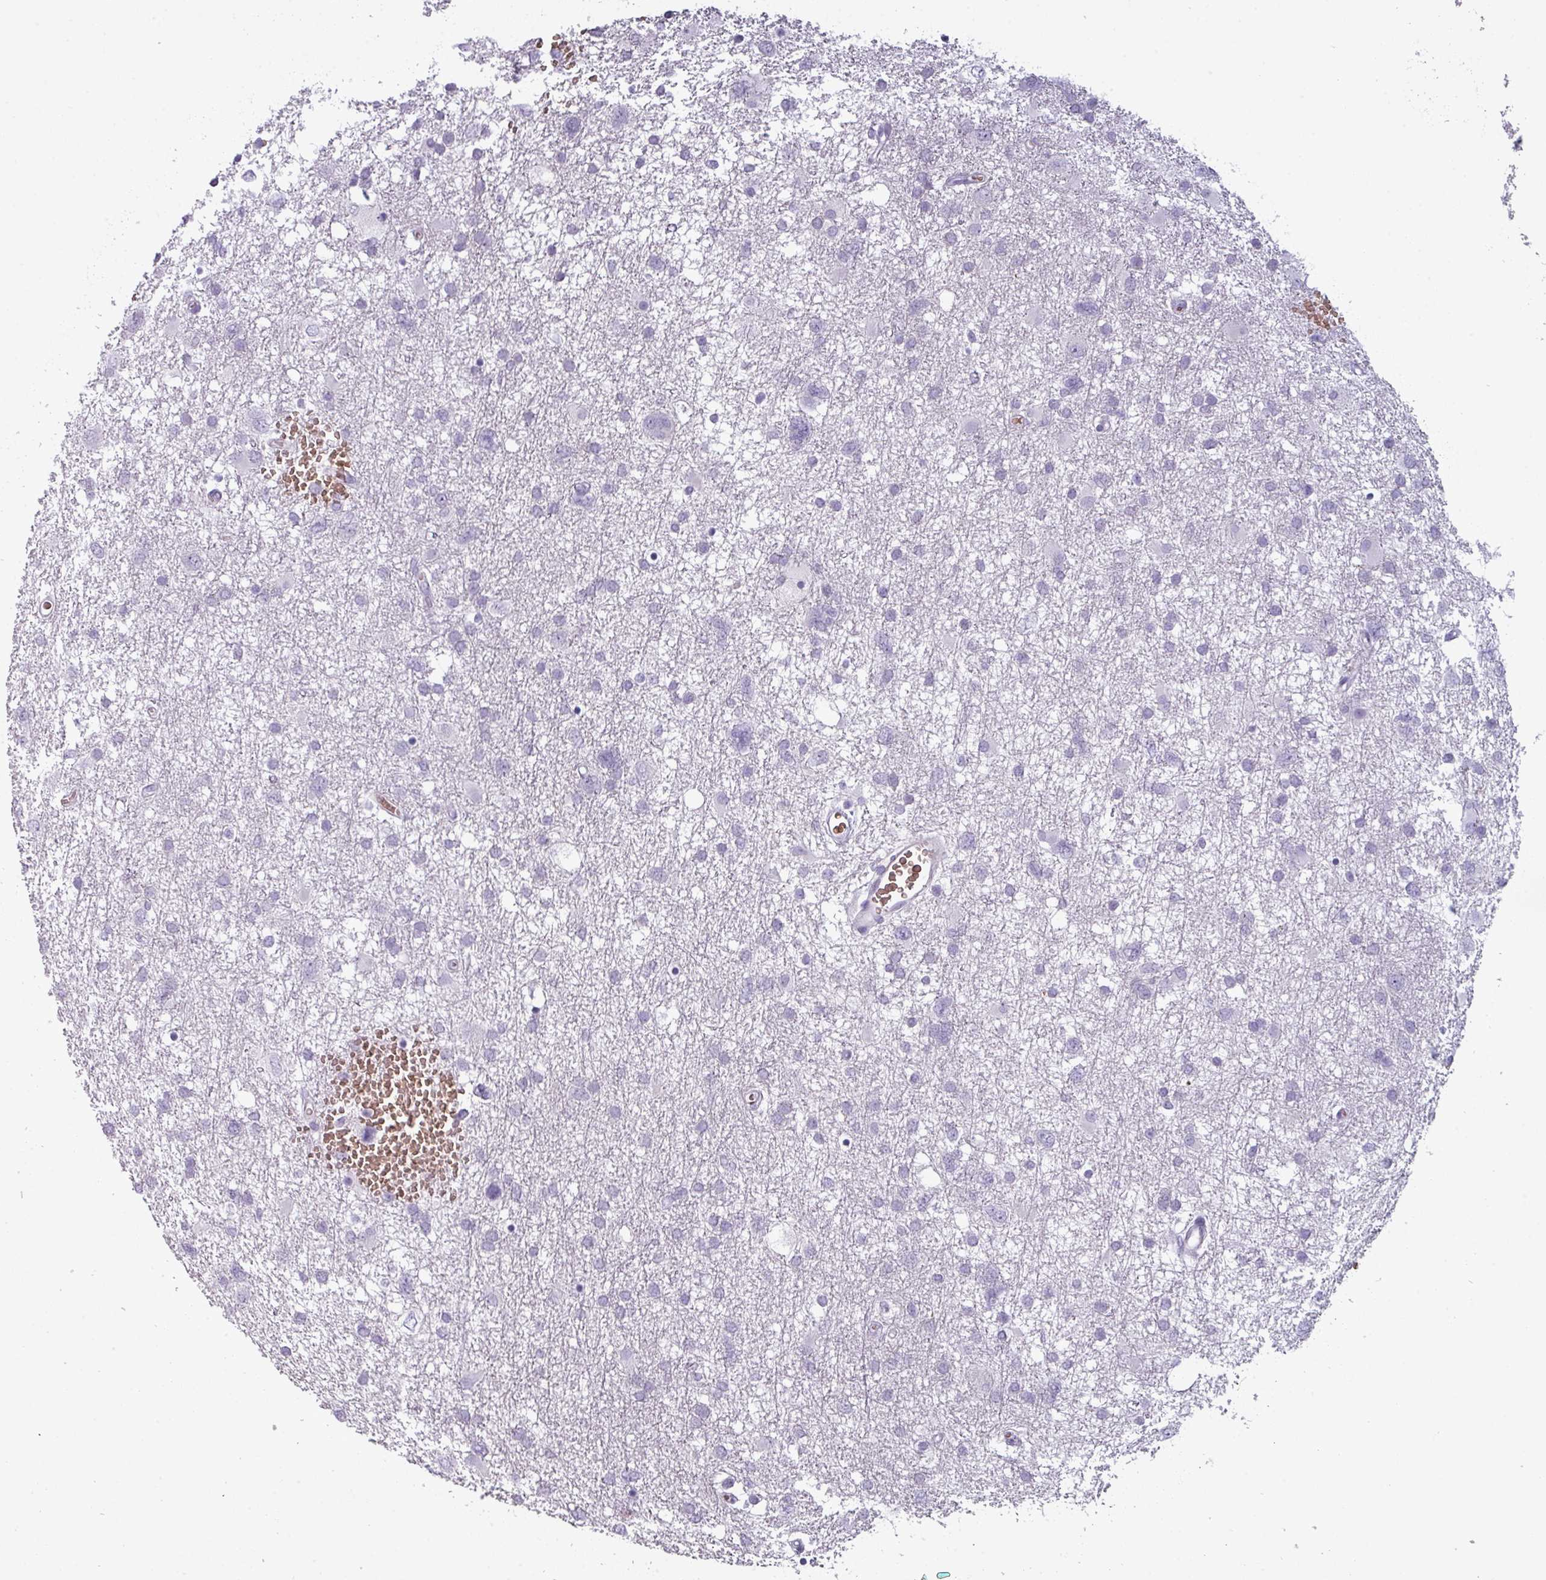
{"staining": {"intensity": "negative", "quantity": "none", "location": "none"}, "tissue": "glioma", "cell_type": "Tumor cells", "image_type": "cancer", "snomed": [{"axis": "morphology", "description": "Glioma, malignant, High grade"}, {"axis": "topography", "description": "Brain"}], "caption": "Image shows no significant protein expression in tumor cells of malignant high-grade glioma.", "gene": "AREL1", "patient": {"sex": "male", "age": 61}}